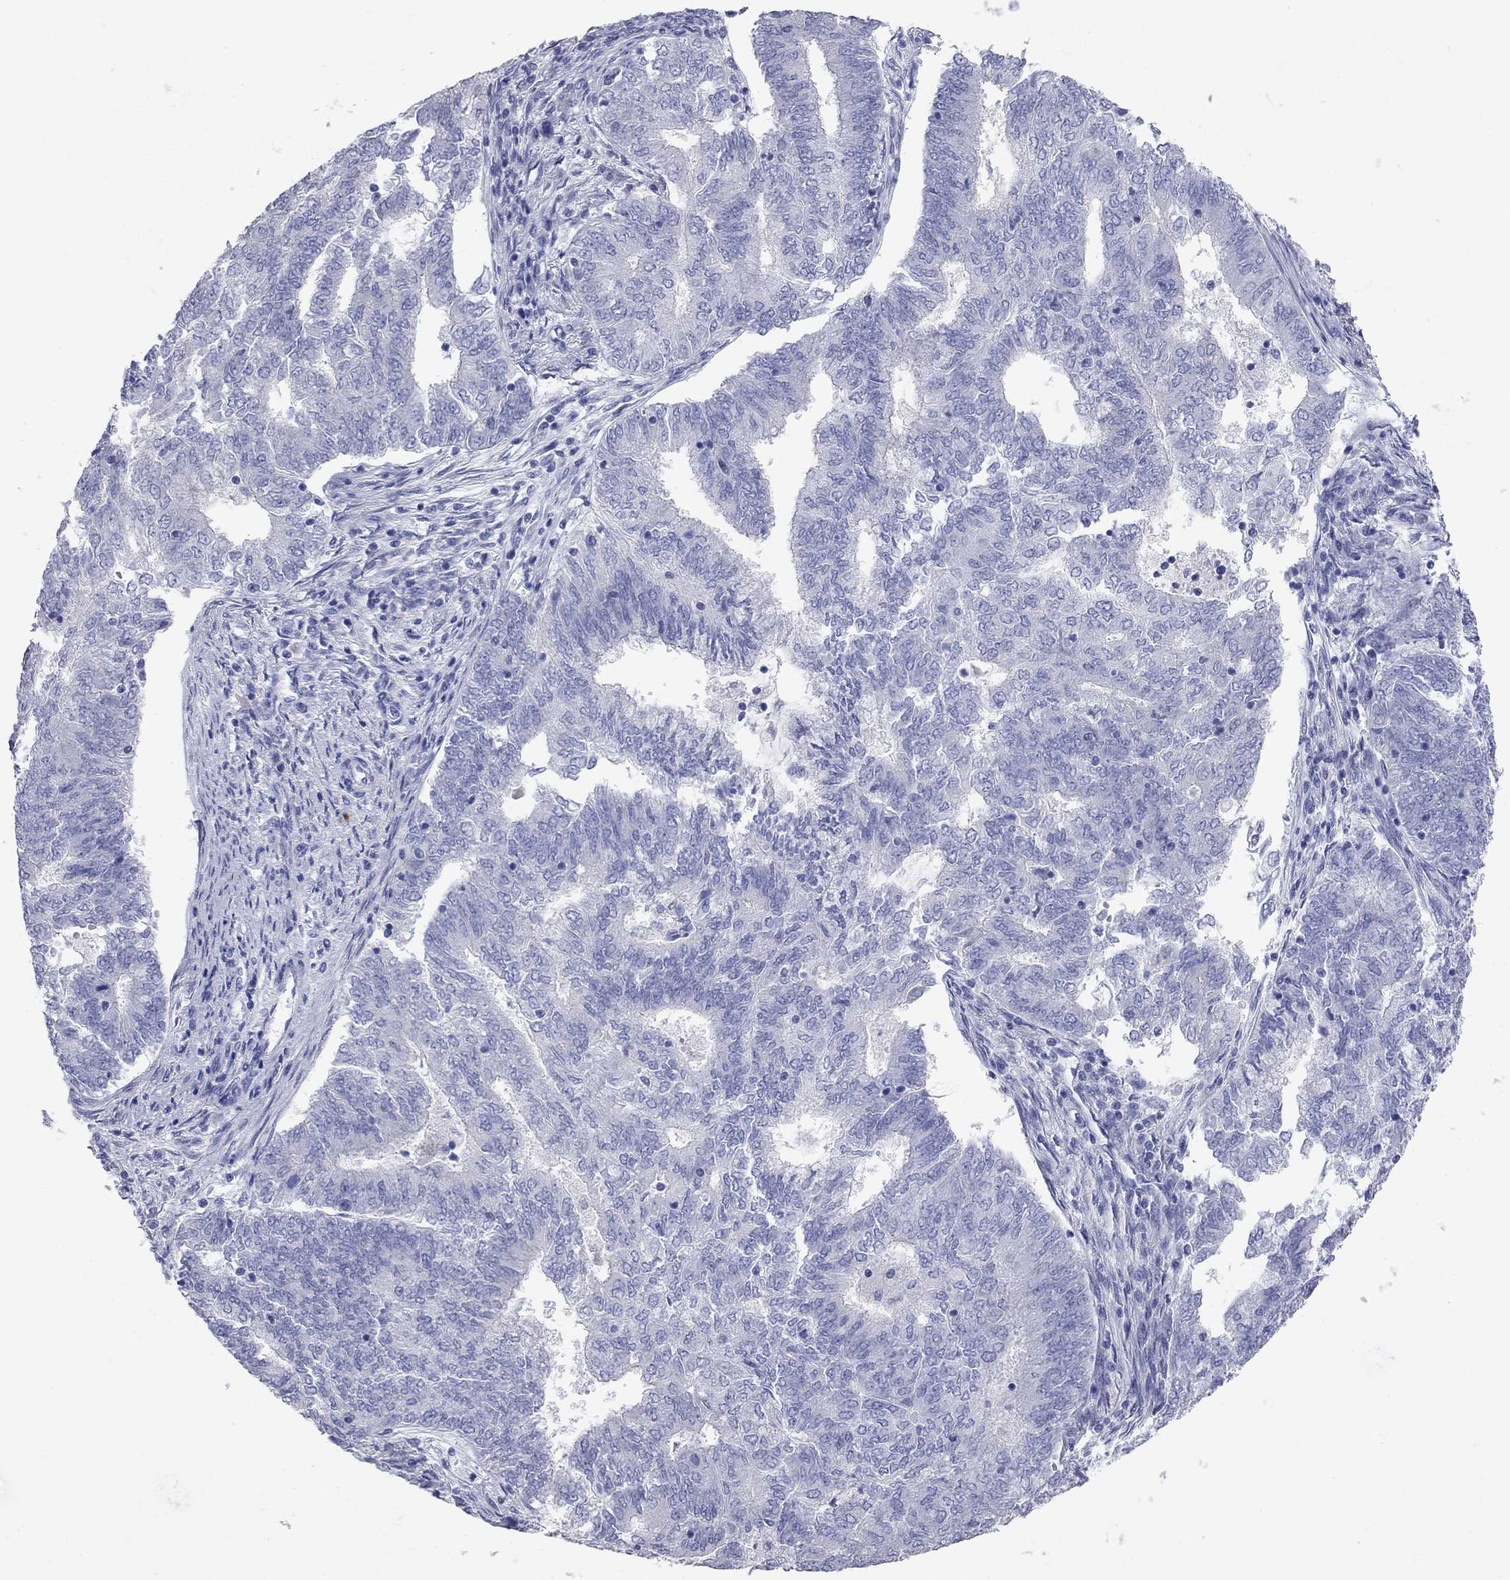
{"staining": {"intensity": "negative", "quantity": "none", "location": "none"}, "tissue": "endometrial cancer", "cell_type": "Tumor cells", "image_type": "cancer", "snomed": [{"axis": "morphology", "description": "Adenocarcinoma, NOS"}, {"axis": "topography", "description": "Endometrium"}], "caption": "The histopathology image demonstrates no significant staining in tumor cells of adenocarcinoma (endometrial).", "gene": "AOX1", "patient": {"sex": "female", "age": 62}}